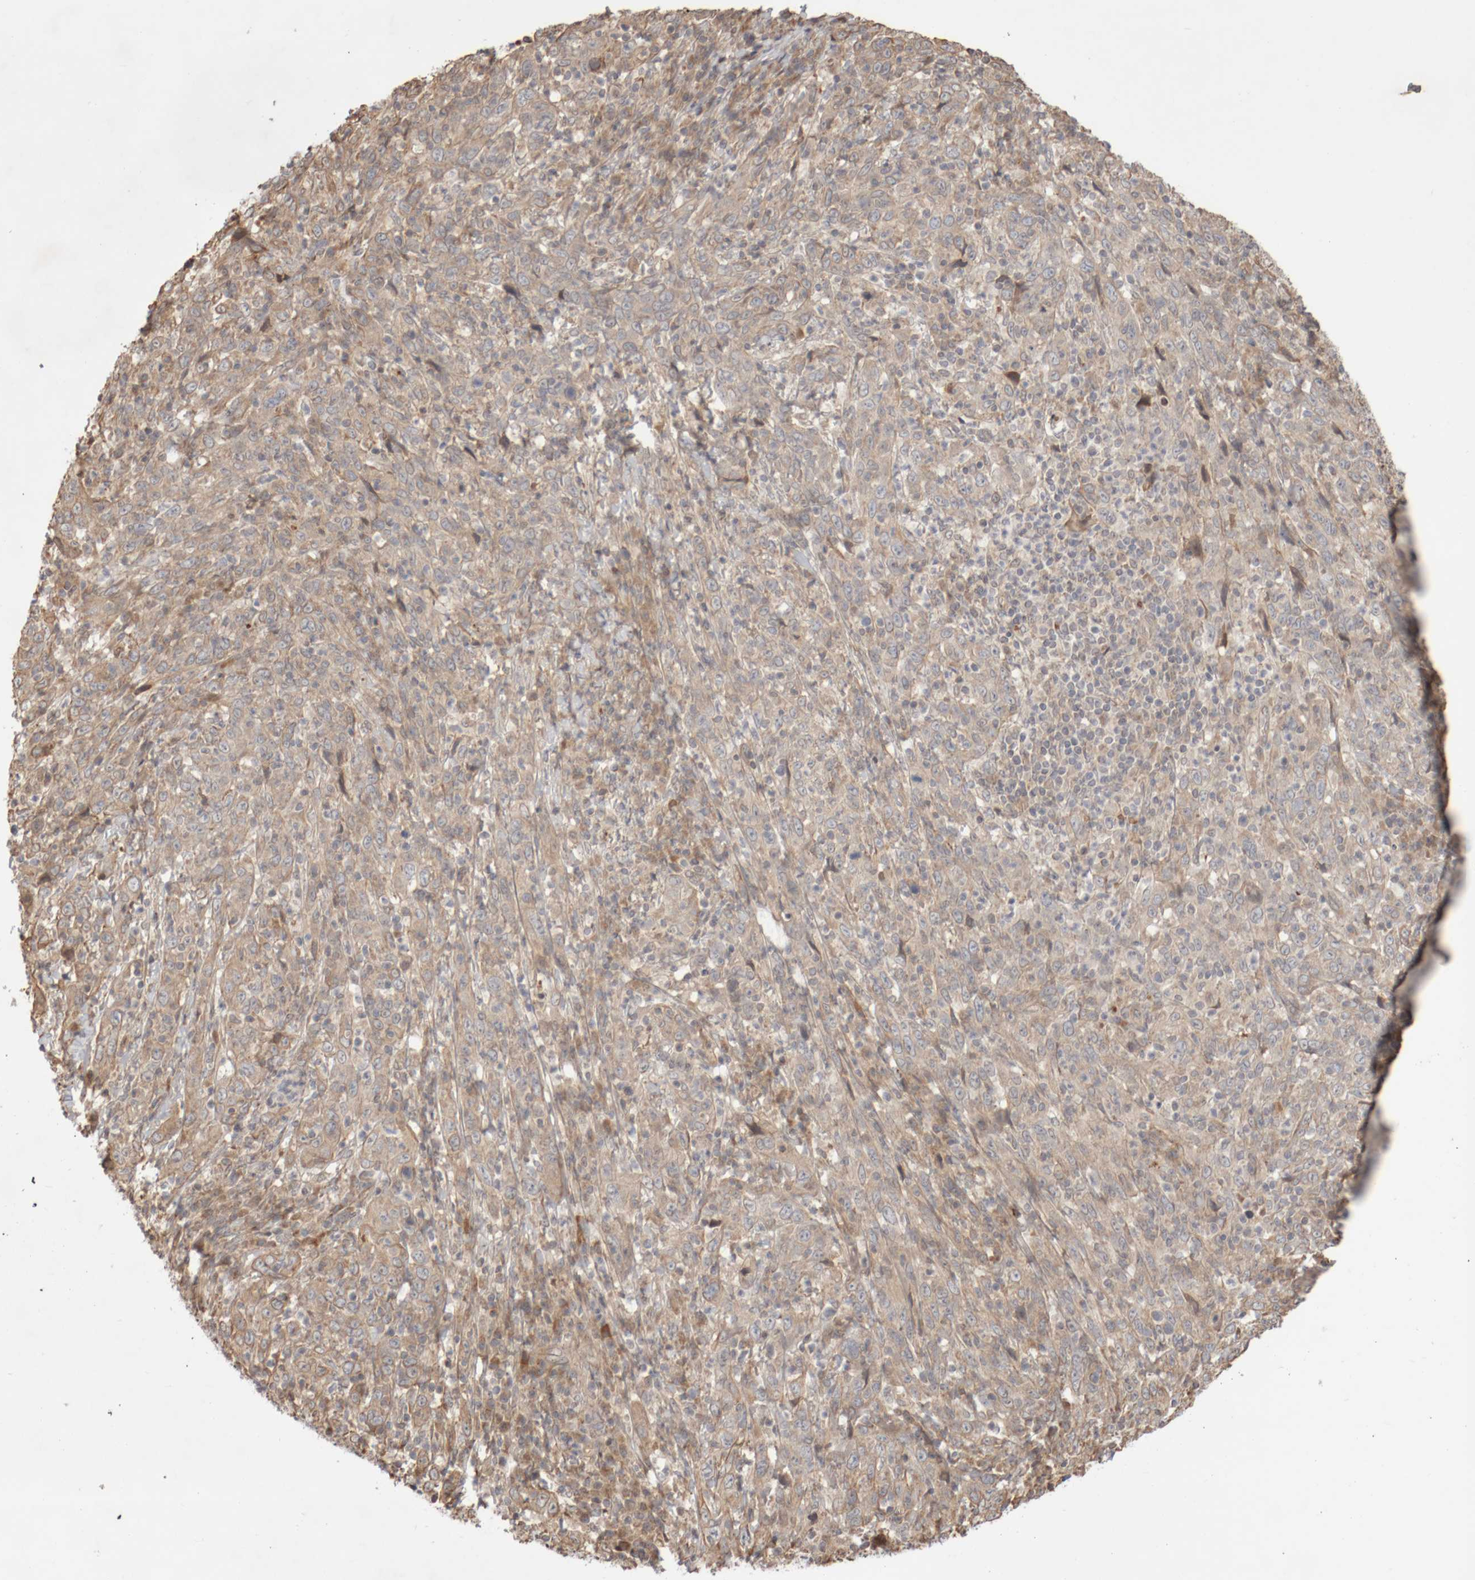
{"staining": {"intensity": "weak", "quantity": ">75%", "location": "cytoplasmic/membranous"}, "tissue": "cervical cancer", "cell_type": "Tumor cells", "image_type": "cancer", "snomed": [{"axis": "morphology", "description": "Squamous cell carcinoma, NOS"}, {"axis": "topography", "description": "Cervix"}], "caption": "Immunohistochemical staining of human cervical squamous cell carcinoma demonstrates weak cytoplasmic/membranous protein staining in approximately >75% of tumor cells. Nuclei are stained in blue.", "gene": "DPH7", "patient": {"sex": "female", "age": 46}}